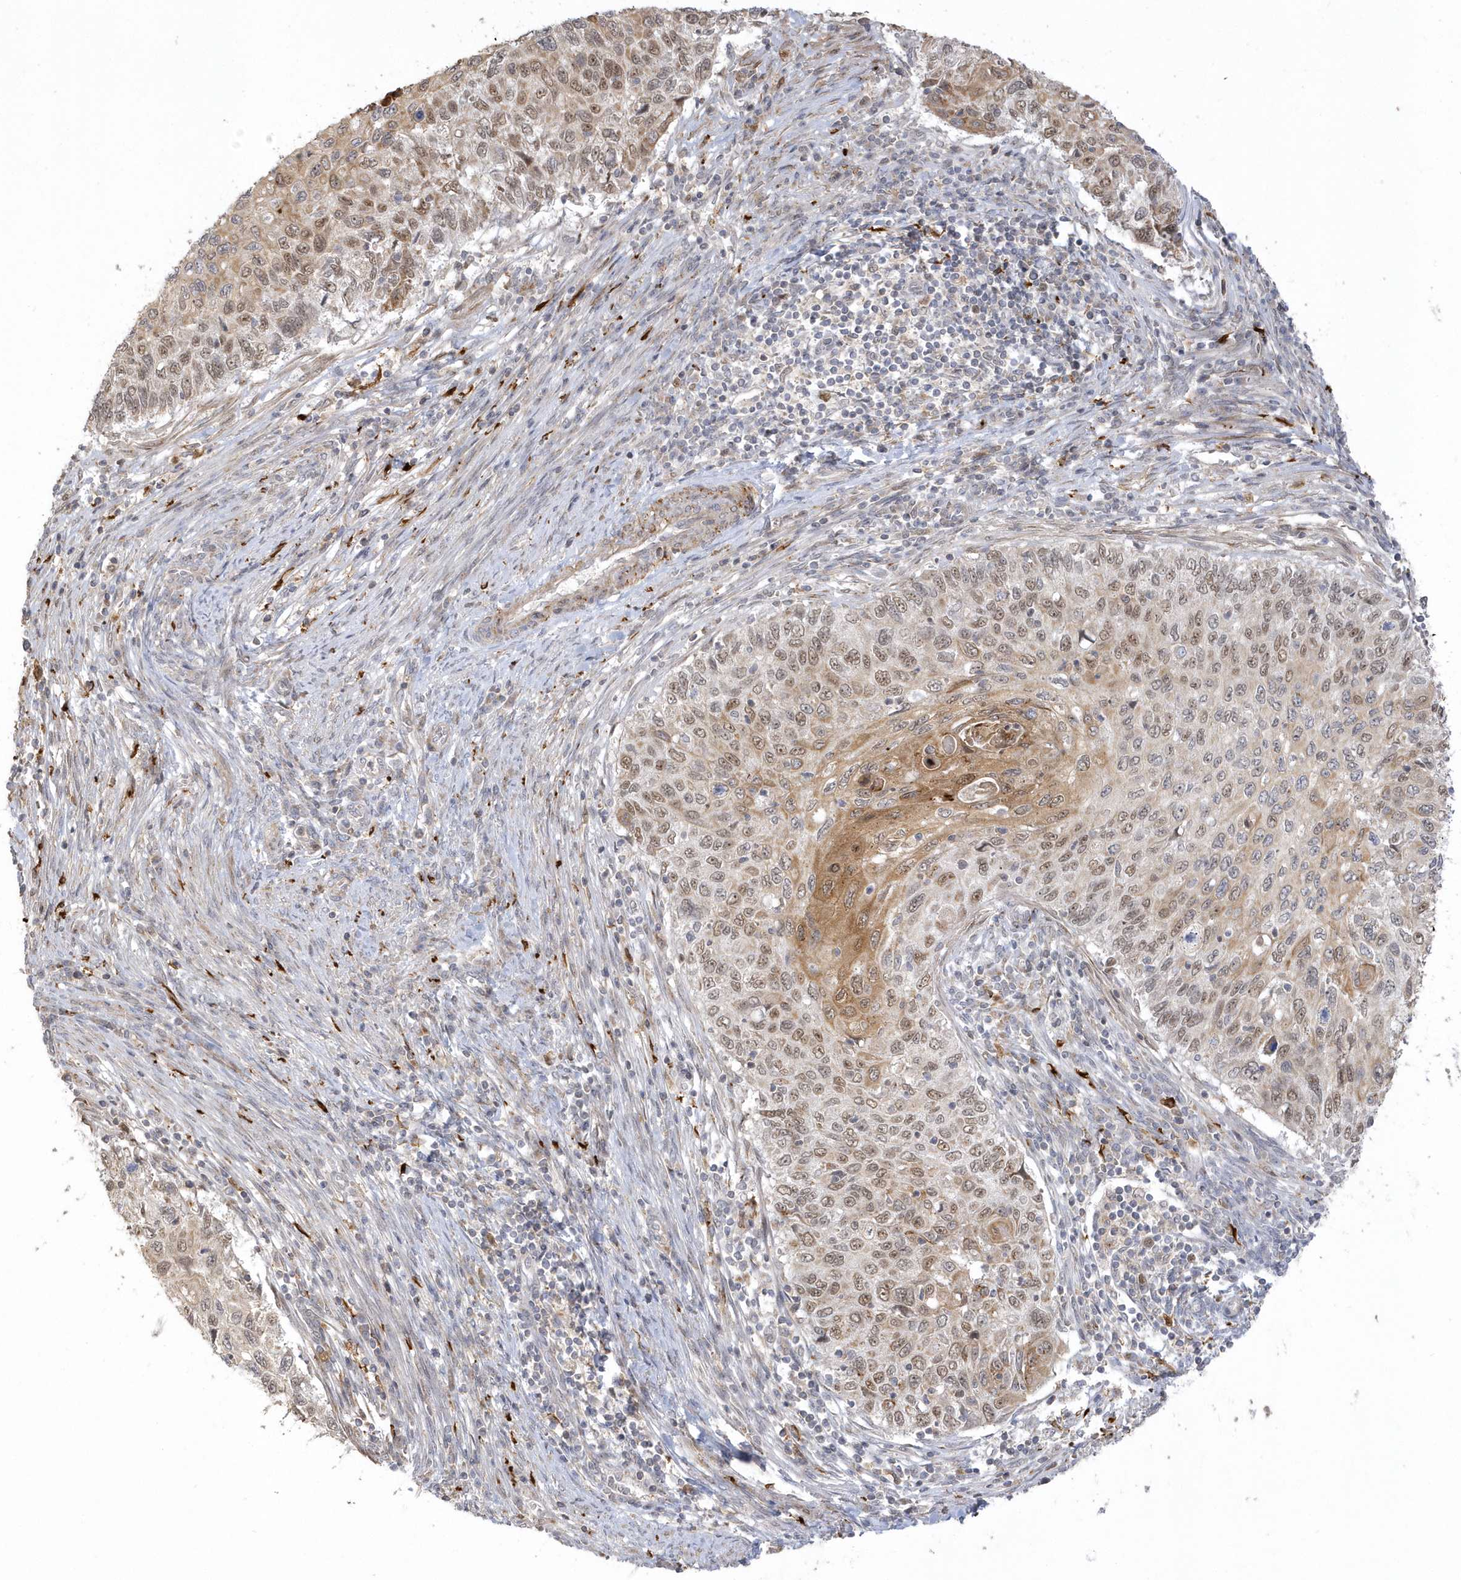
{"staining": {"intensity": "moderate", "quantity": ">75%", "location": "cytoplasmic/membranous,nuclear"}, "tissue": "cervical cancer", "cell_type": "Tumor cells", "image_type": "cancer", "snomed": [{"axis": "morphology", "description": "Squamous cell carcinoma, NOS"}, {"axis": "topography", "description": "Cervix"}], "caption": "Protein staining of cervical cancer tissue exhibits moderate cytoplasmic/membranous and nuclear staining in approximately >75% of tumor cells.", "gene": "NAF1", "patient": {"sex": "female", "age": 70}}